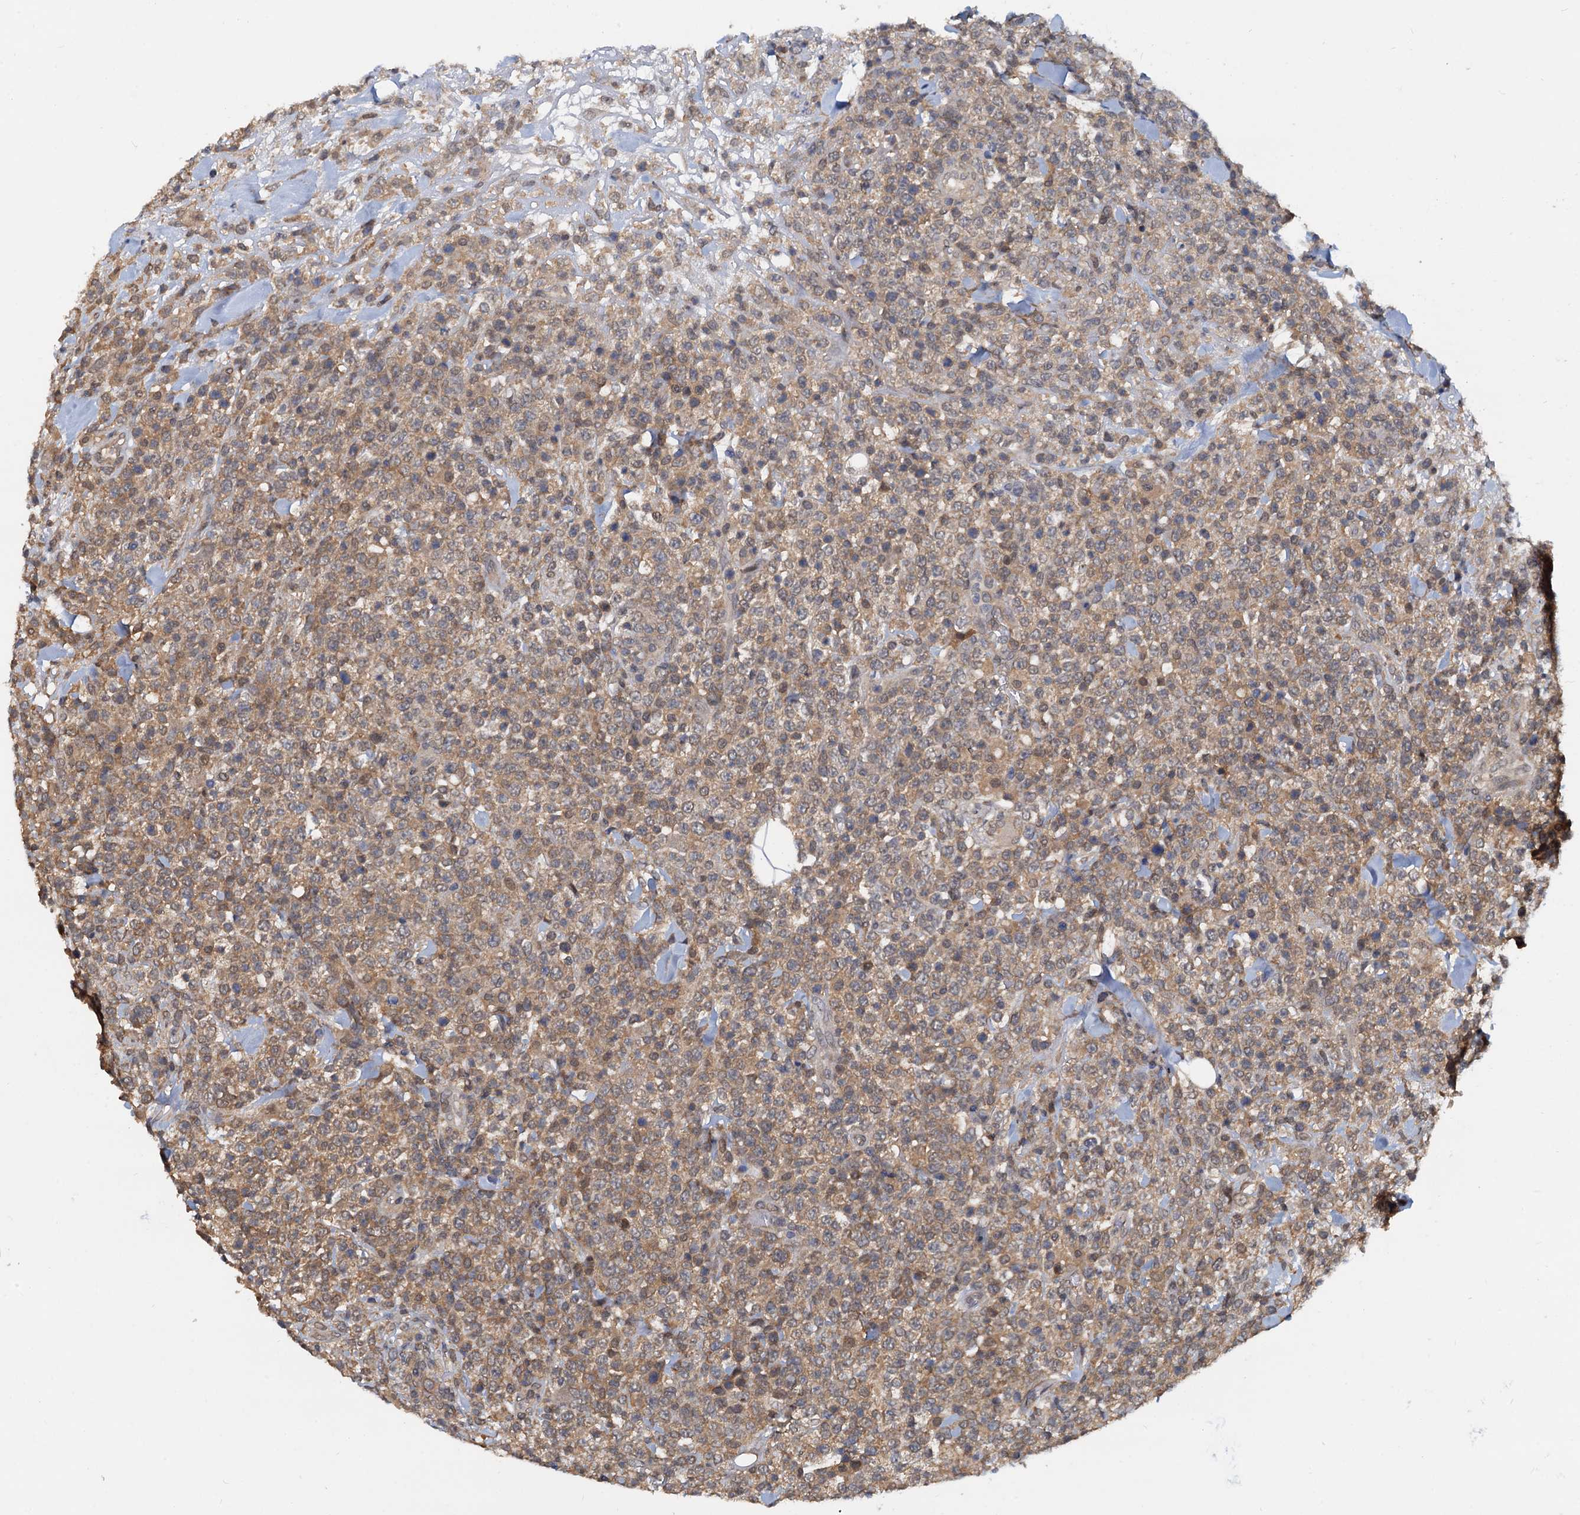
{"staining": {"intensity": "moderate", "quantity": ">75%", "location": "cytoplasmic/membranous"}, "tissue": "lymphoma", "cell_type": "Tumor cells", "image_type": "cancer", "snomed": [{"axis": "morphology", "description": "Malignant lymphoma, non-Hodgkin's type, High grade"}, {"axis": "topography", "description": "Colon"}], "caption": "This photomicrograph shows immunohistochemistry staining of lymphoma, with medium moderate cytoplasmic/membranous positivity in approximately >75% of tumor cells.", "gene": "PTGES3", "patient": {"sex": "female", "age": 53}}